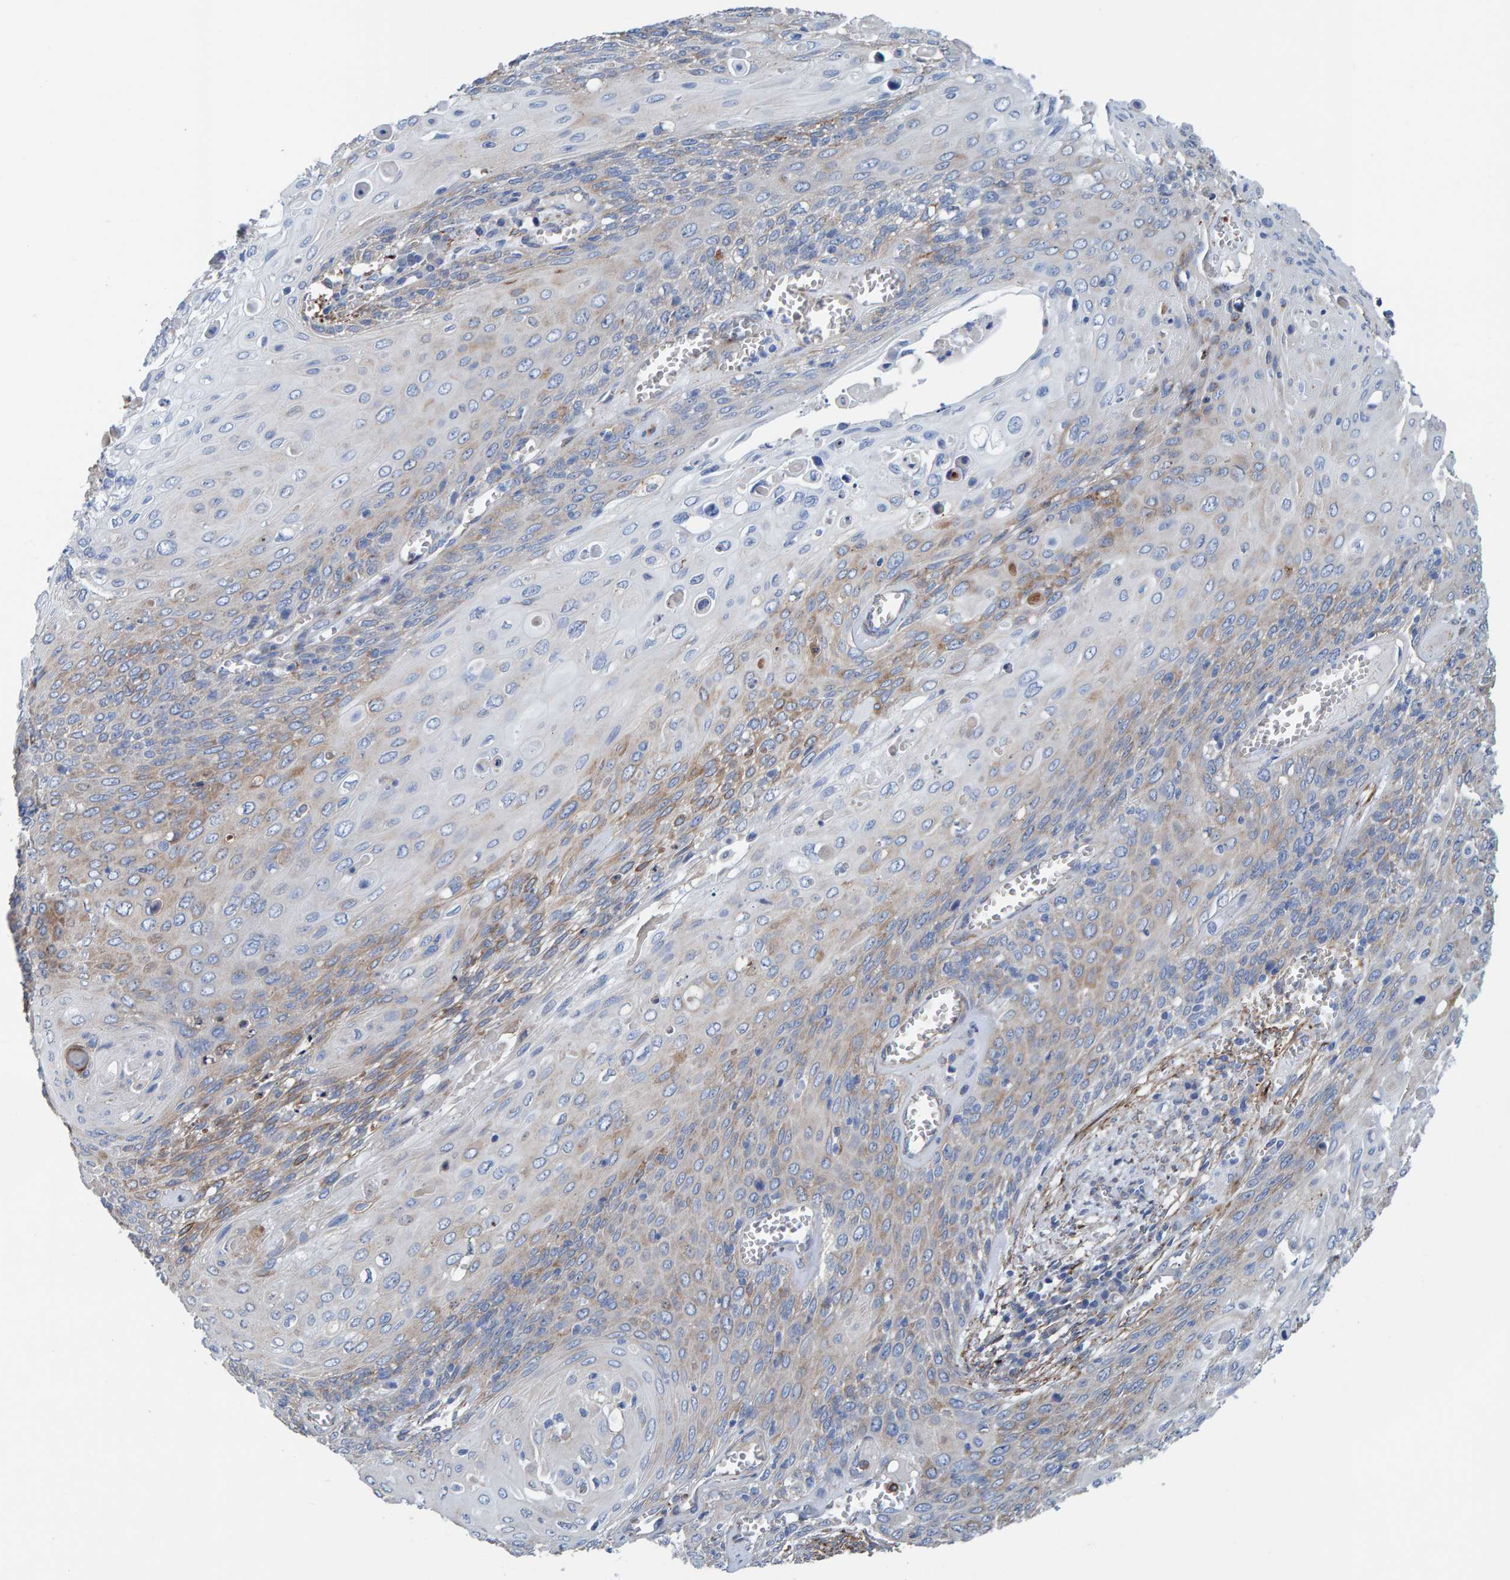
{"staining": {"intensity": "weak", "quantity": "<25%", "location": "cytoplasmic/membranous"}, "tissue": "cervical cancer", "cell_type": "Tumor cells", "image_type": "cancer", "snomed": [{"axis": "morphology", "description": "Squamous cell carcinoma, NOS"}, {"axis": "topography", "description": "Cervix"}], "caption": "Tumor cells show no significant protein expression in cervical cancer.", "gene": "LRP1", "patient": {"sex": "female", "age": 39}}